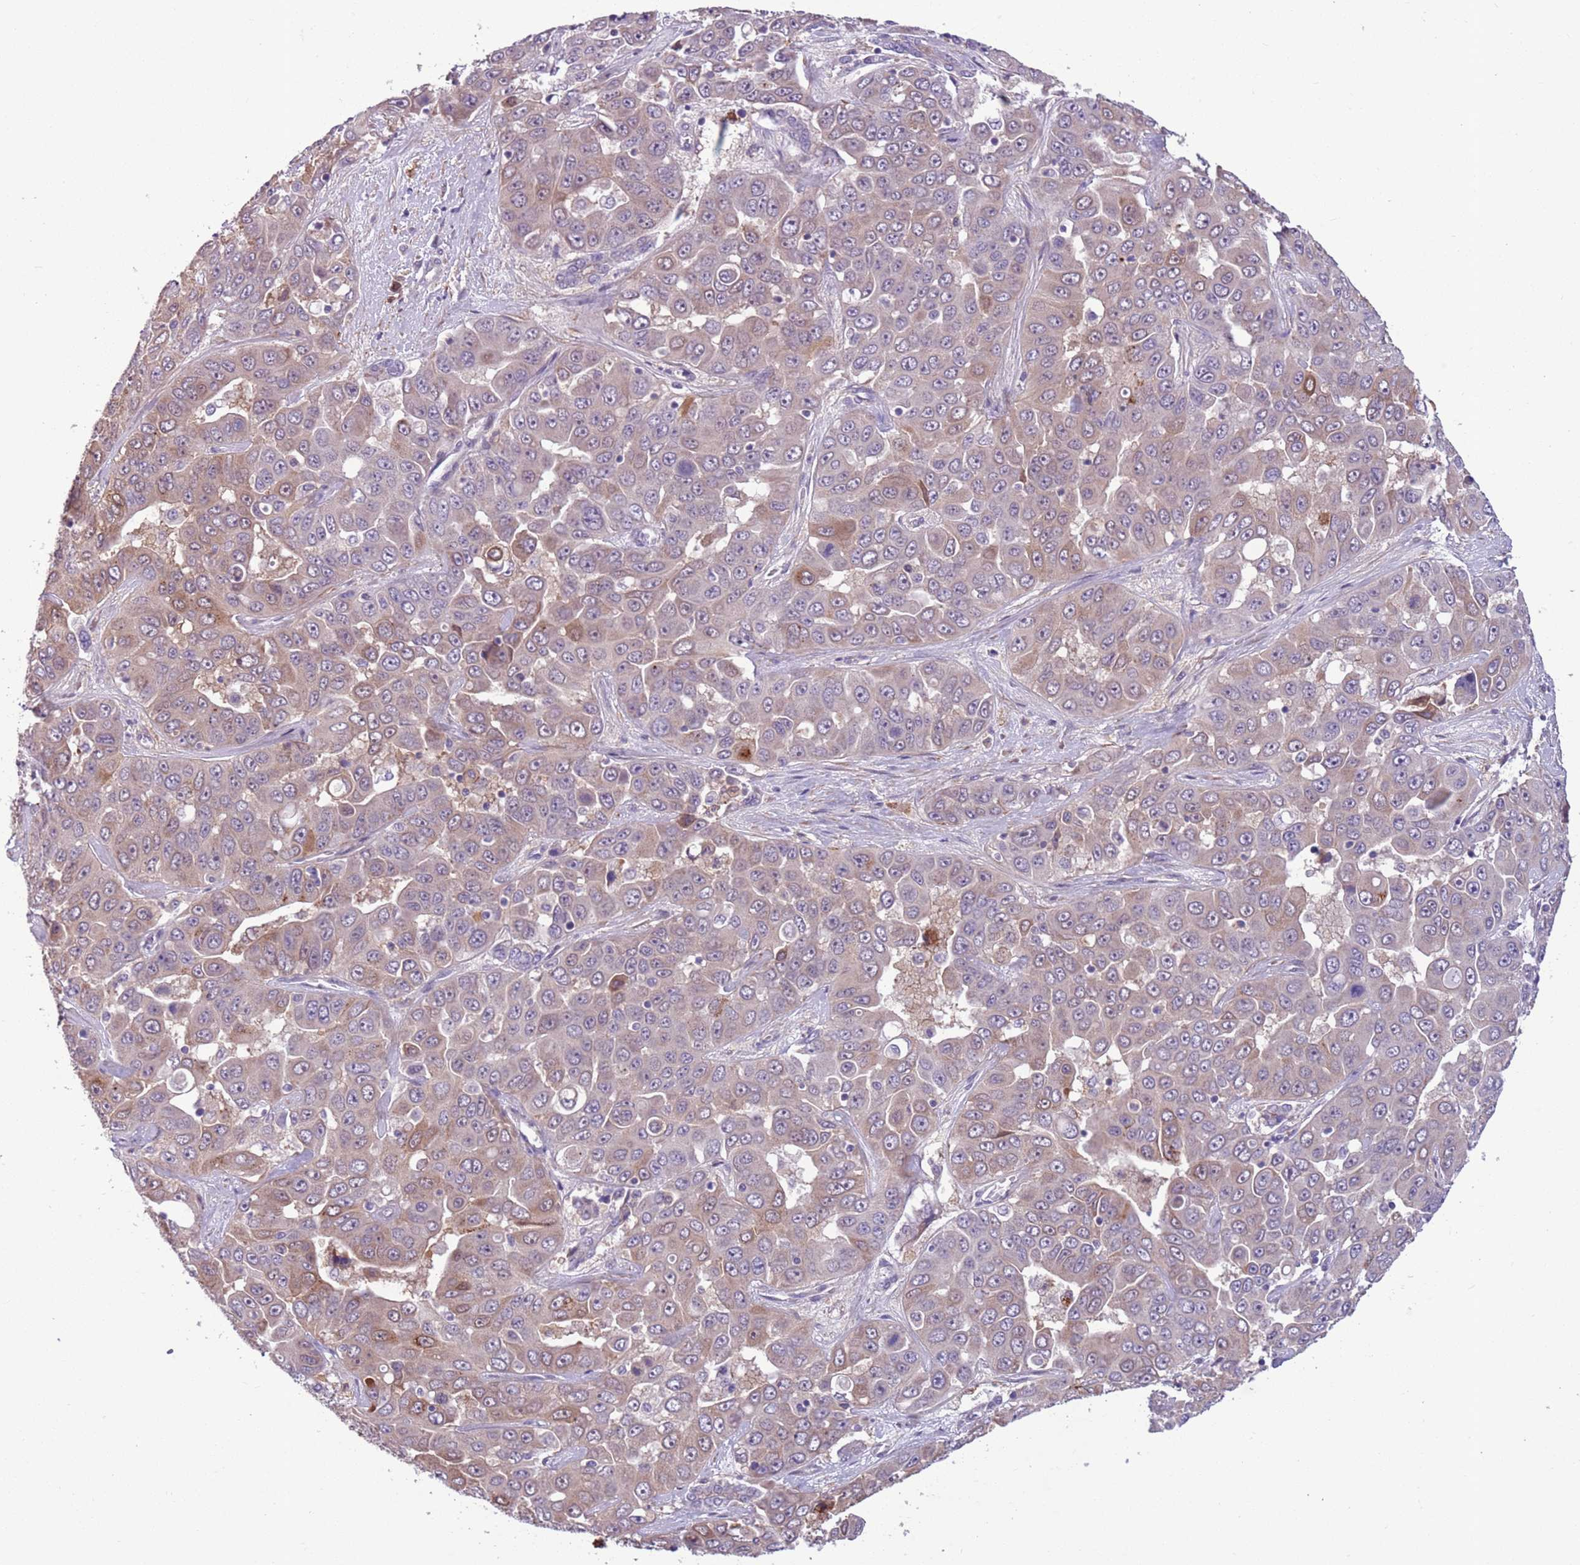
{"staining": {"intensity": "weak", "quantity": ">75%", "location": "cytoplasmic/membranous"}, "tissue": "liver cancer", "cell_type": "Tumor cells", "image_type": "cancer", "snomed": [{"axis": "morphology", "description": "Cholangiocarcinoma"}, {"axis": "topography", "description": "Liver"}], "caption": "This photomicrograph exhibits immunohistochemistry staining of human liver cancer, with low weak cytoplasmic/membranous positivity in approximately >75% of tumor cells.", "gene": "JAML", "patient": {"sex": "female", "age": 52}}